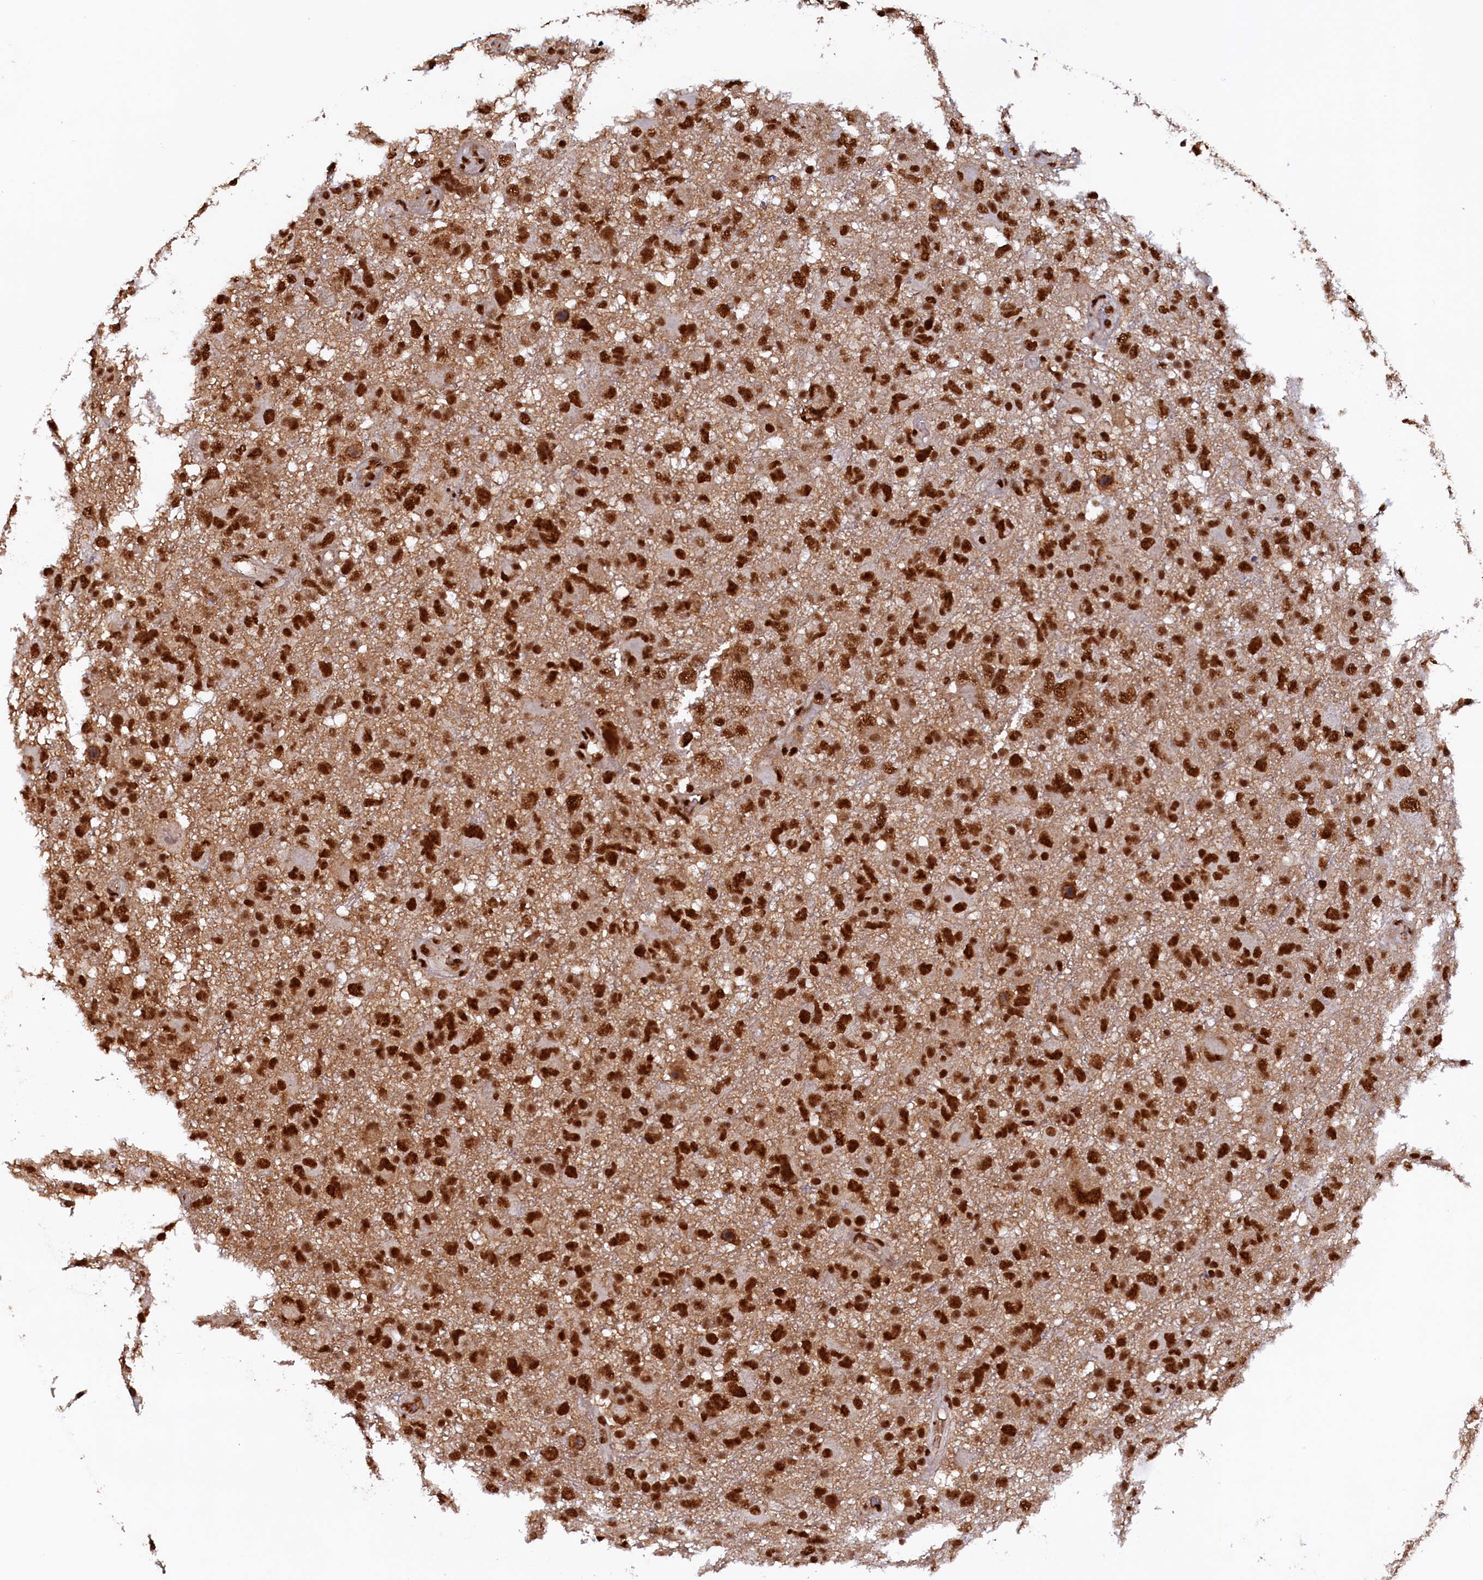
{"staining": {"intensity": "strong", "quantity": ">75%", "location": "nuclear"}, "tissue": "glioma", "cell_type": "Tumor cells", "image_type": "cancer", "snomed": [{"axis": "morphology", "description": "Glioma, malignant, High grade"}, {"axis": "topography", "description": "Brain"}], "caption": "IHC of high-grade glioma (malignant) shows high levels of strong nuclear positivity in about >75% of tumor cells. The protein is stained brown, and the nuclei are stained in blue (DAB IHC with brightfield microscopy, high magnification).", "gene": "ZC3H18", "patient": {"sex": "male", "age": 61}}